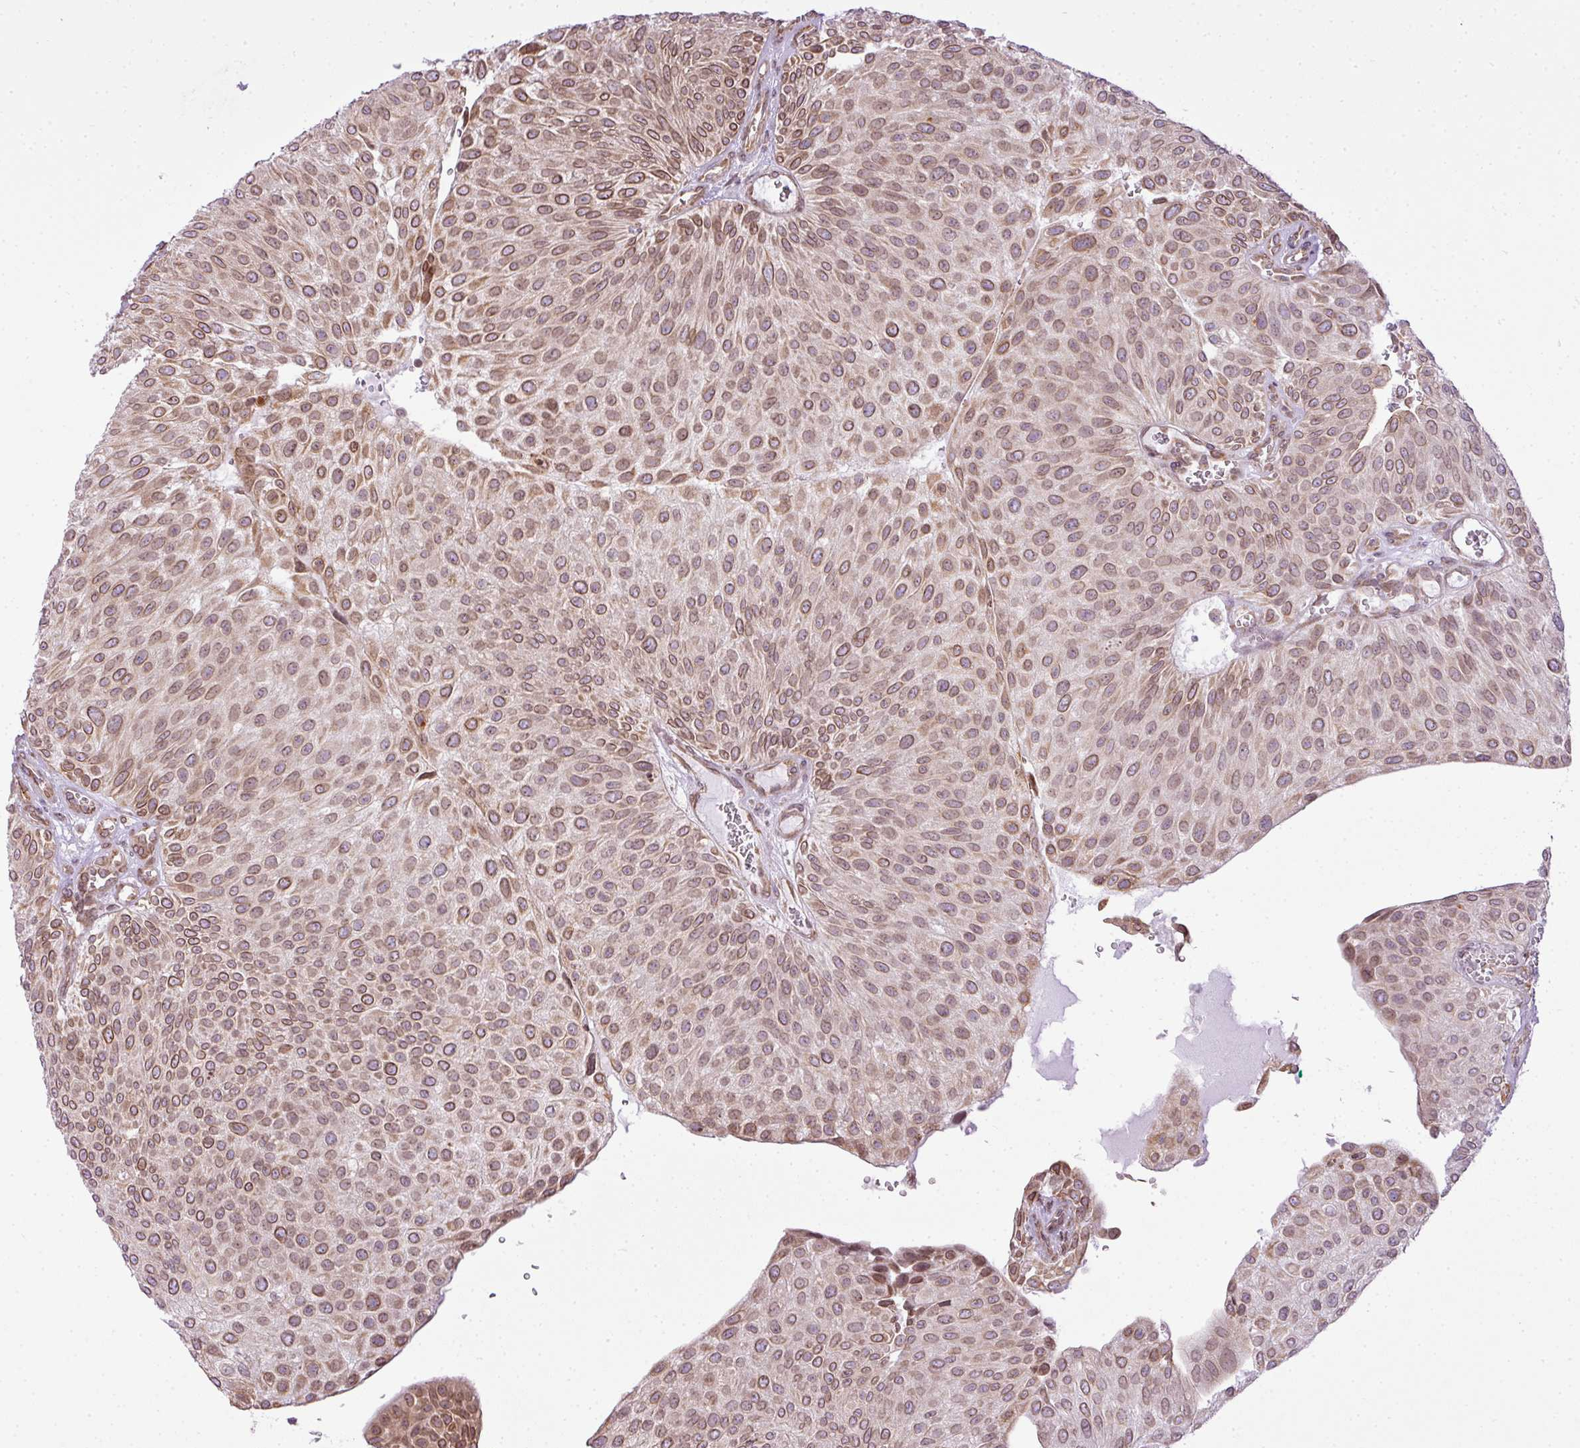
{"staining": {"intensity": "moderate", "quantity": ">75%", "location": "nuclear"}, "tissue": "urothelial cancer", "cell_type": "Tumor cells", "image_type": "cancer", "snomed": [{"axis": "morphology", "description": "Urothelial carcinoma, NOS"}, {"axis": "topography", "description": "Urinary bladder"}], "caption": "Urothelial cancer tissue demonstrates moderate nuclear expression in about >75% of tumor cells, visualized by immunohistochemistry. The staining is performed using DAB (3,3'-diaminobenzidine) brown chromogen to label protein expression. The nuclei are counter-stained blue using hematoxylin.", "gene": "COX18", "patient": {"sex": "male", "age": 67}}